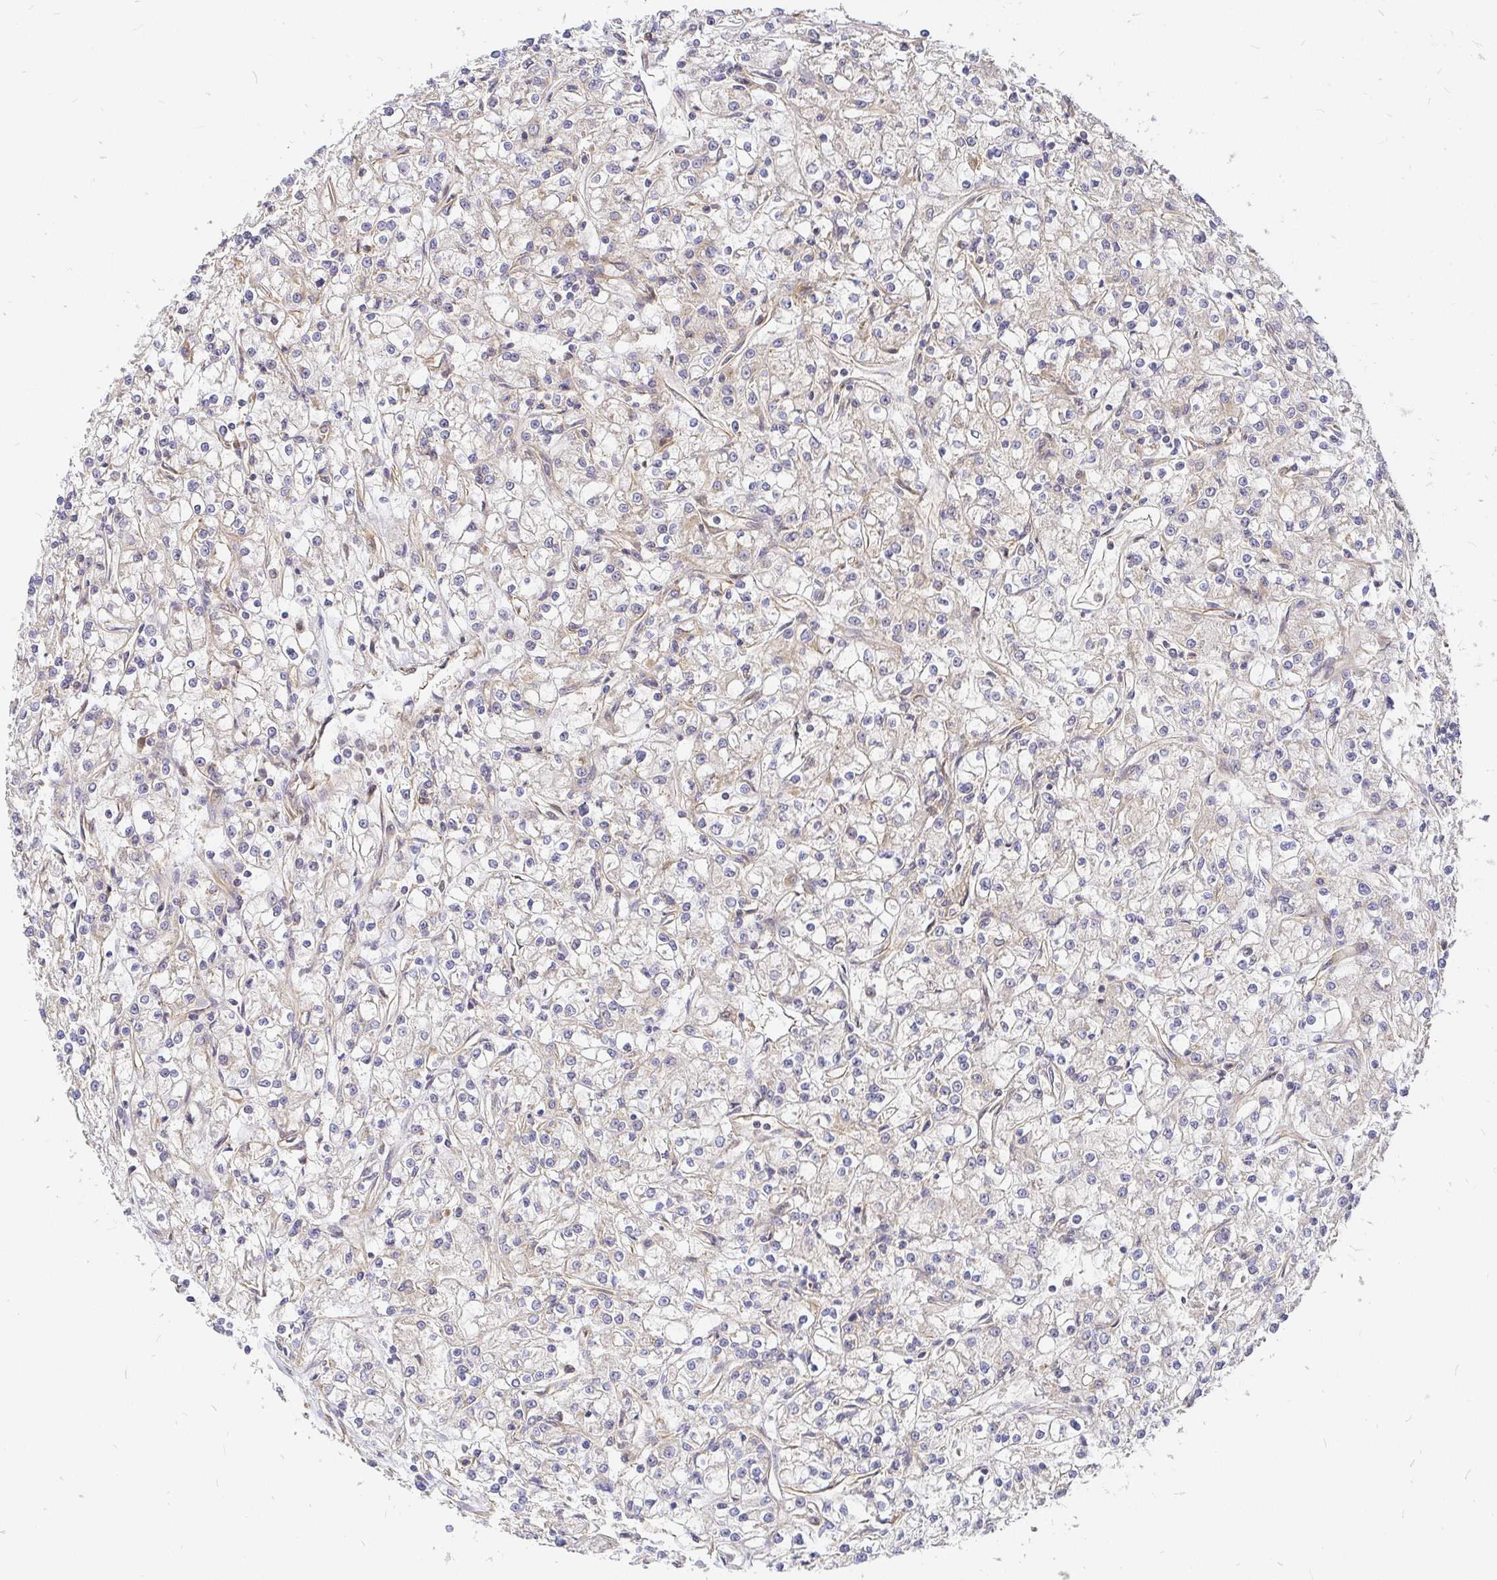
{"staining": {"intensity": "negative", "quantity": "none", "location": "none"}, "tissue": "renal cancer", "cell_type": "Tumor cells", "image_type": "cancer", "snomed": [{"axis": "morphology", "description": "Adenocarcinoma, NOS"}, {"axis": "topography", "description": "Kidney"}], "caption": "This is an immunohistochemistry micrograph of human renal cancer. There is no staining in tumor cells.", "gene": "KIF5B", "patient": {"sex": "female", "age": 59}}